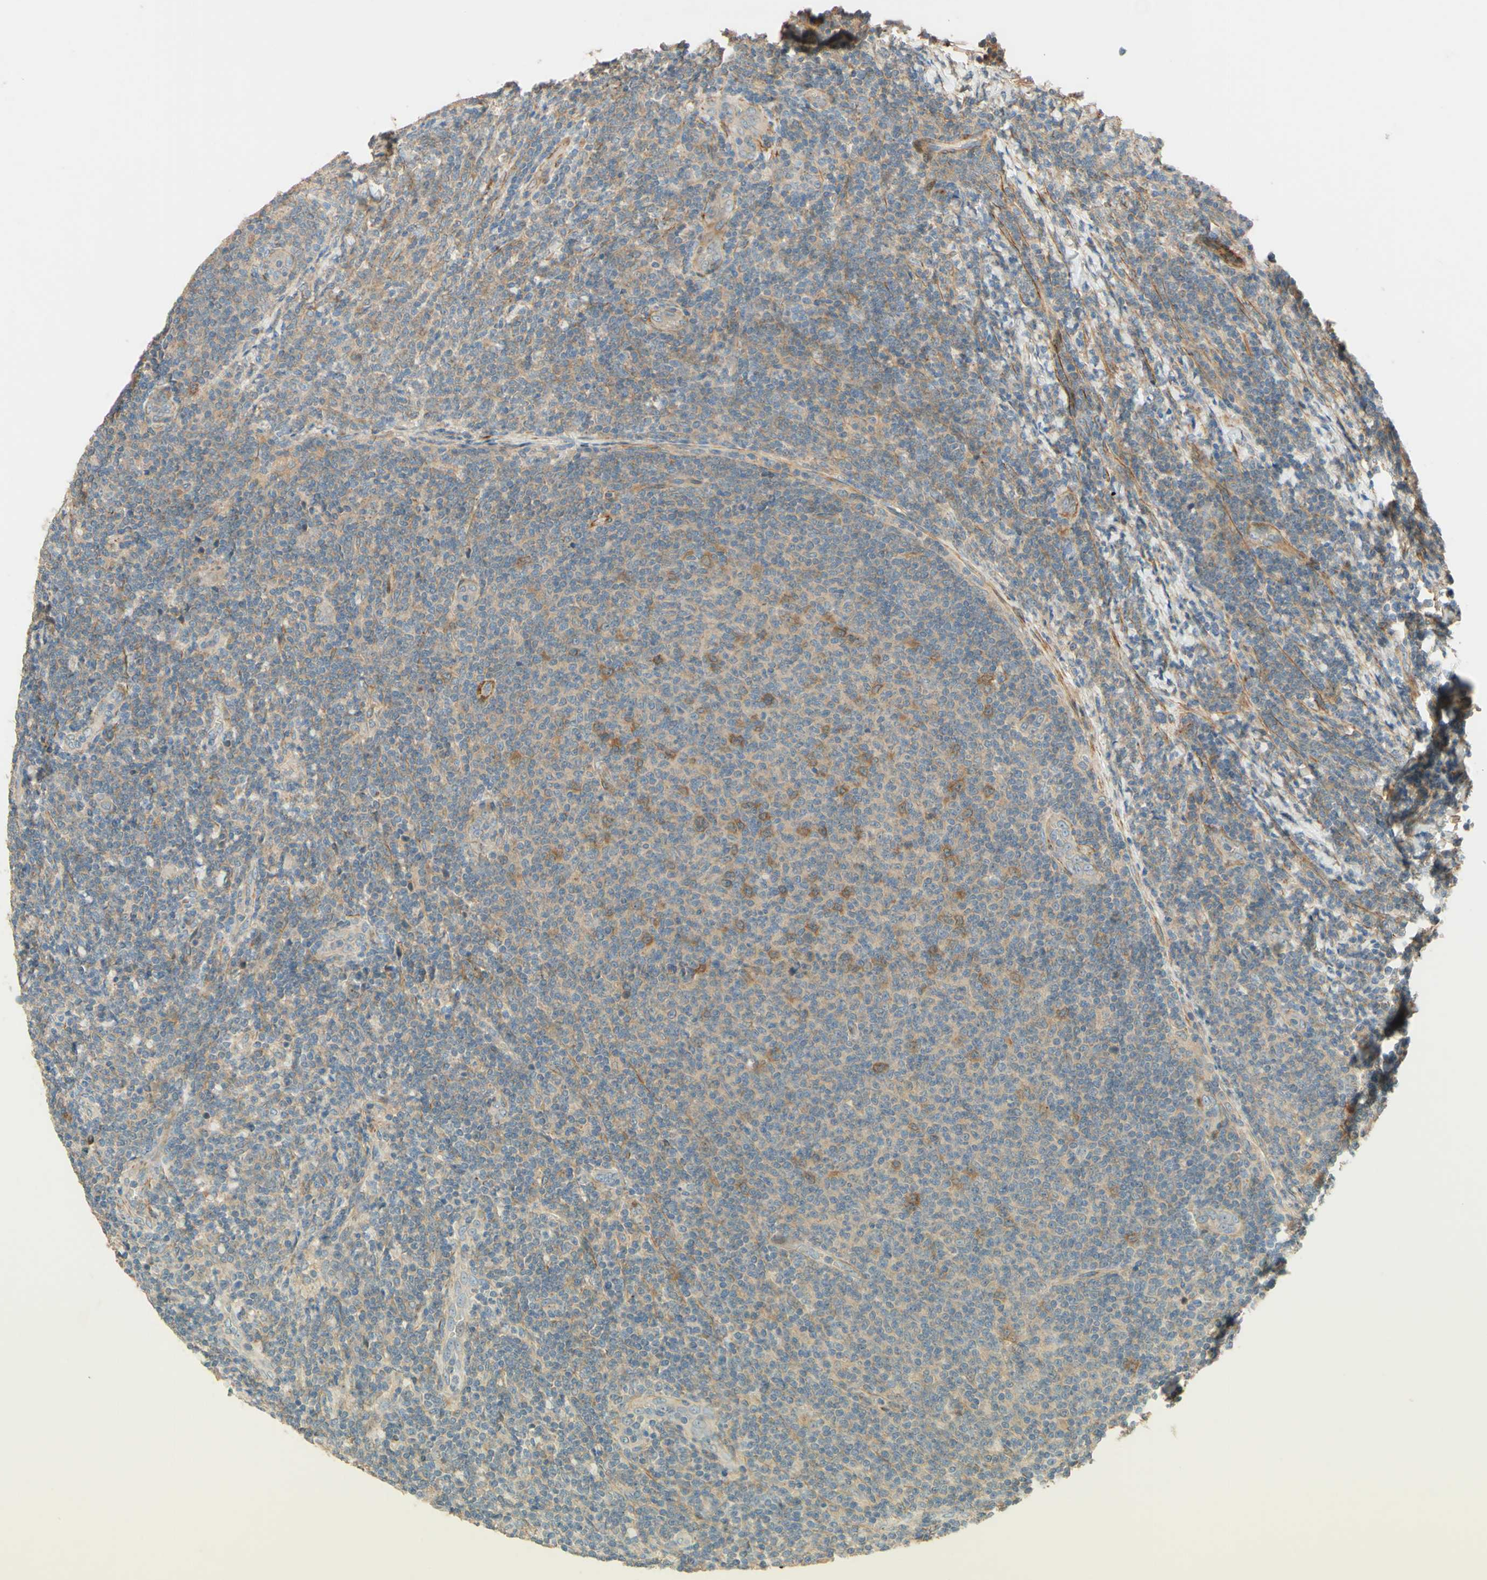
{"staining": {"intensity": "weak", "quantity": ">75%", "location": "cytoplasmic/membranous"}, "tissue": "lymphoma", "cell_type": "Tumor cells", "image_type": "cancer", "snomed": [{"axis": "morphology", "description": "Malignant lymphoma, non-Hodgkin's type, Low grade"}, {"axis": "topography", "description": "Lymph node"}], "caption": "Protein analysis of low-grade malignant lymphoma, non-Hodgkin's type tissue displays weak cytoplasmic/membranous expression in about >75% of tumor cells.", "gene": "ADAM17", "patient": {"sex": "male", "age": 66}}